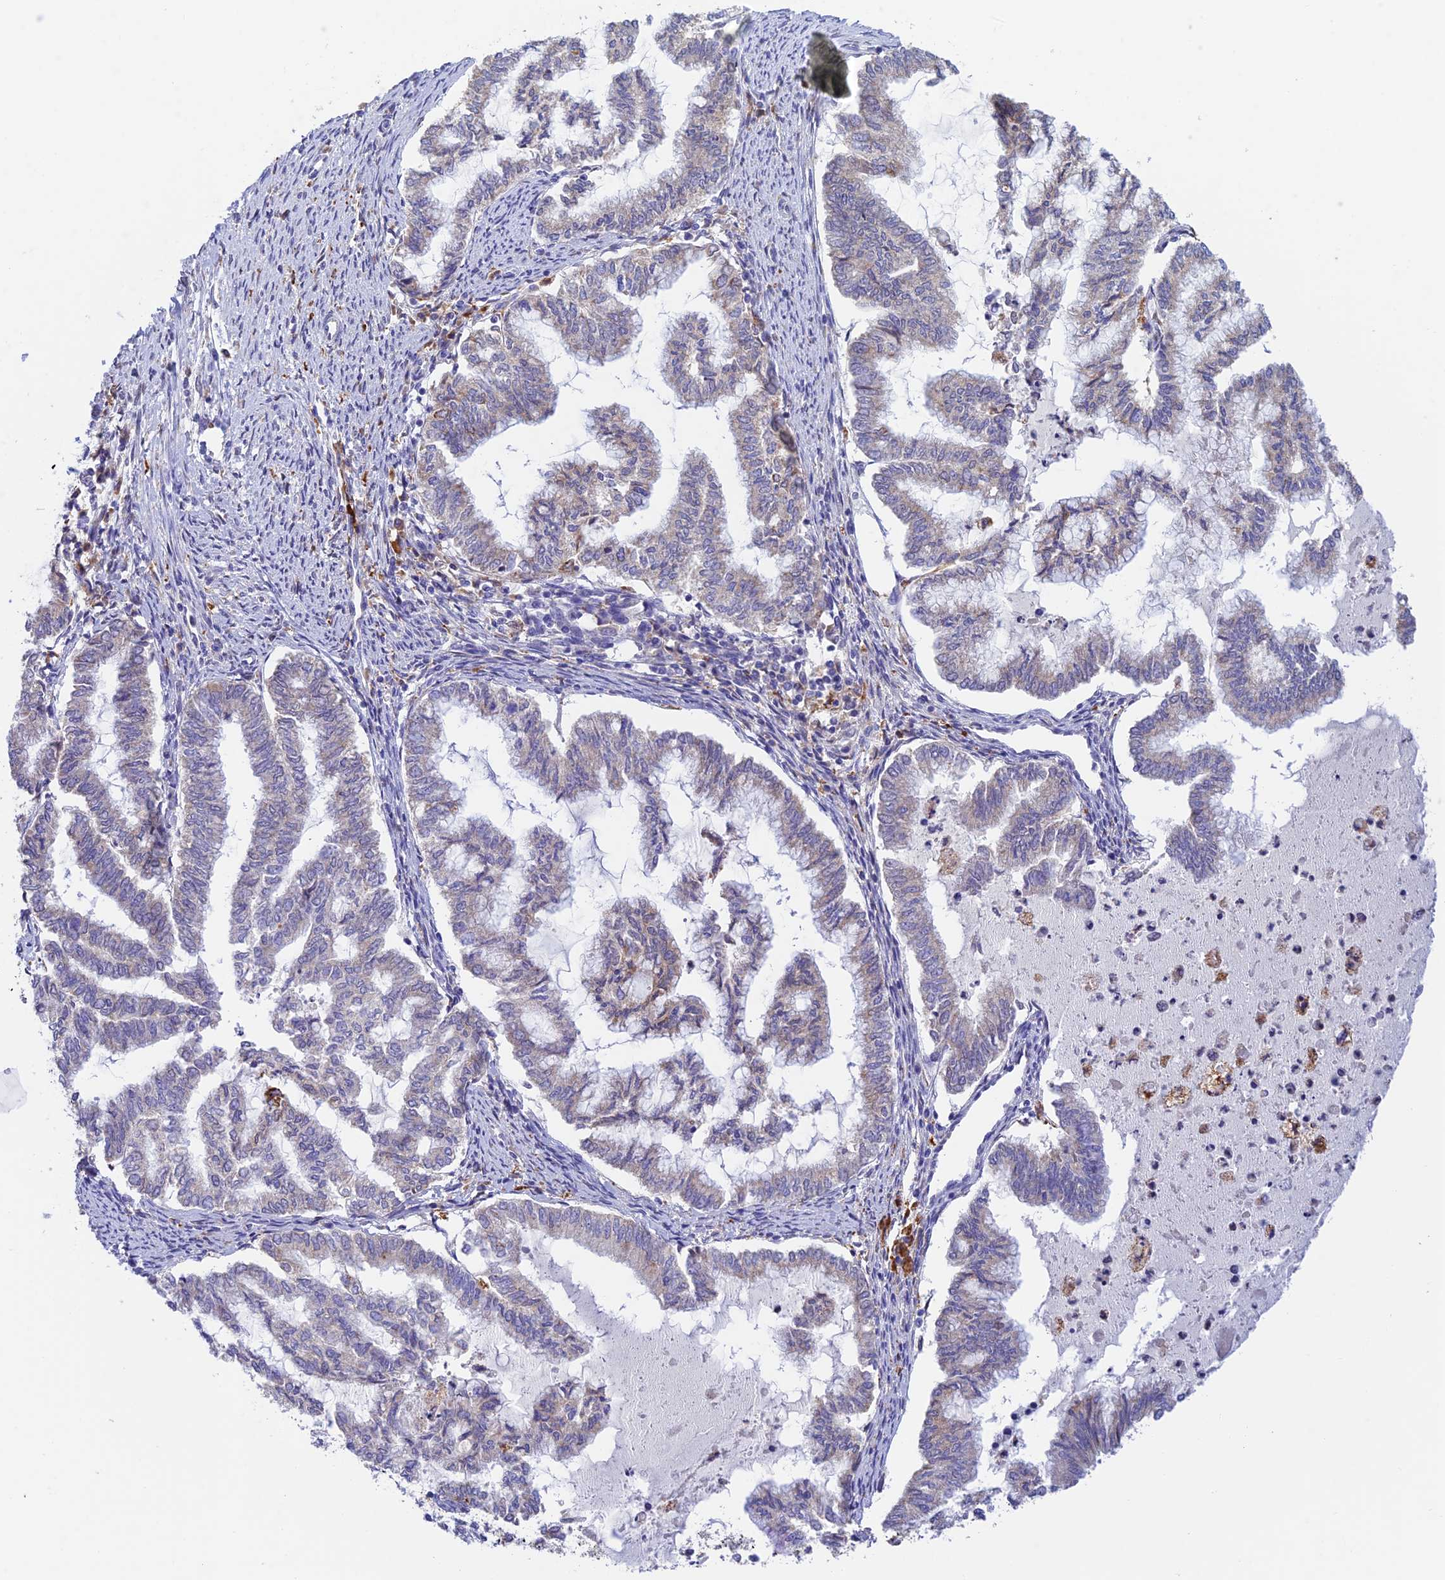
{"staining": {"intensity": "weak", "quantity": "<25%", "location": "cytoplasmic/membranous"}, "tissue": "endometrial cancer", "cell_type": "Tumor cells", "image_type": "cancer", "snomed": [{"axis": "morphology", "description": "Adenocarcinoma, NOS"}, {"axis": "topography", "description": "Endometrium"}], "caption": "This is an immunohistochemistry (IHC) photomicrograph of human adenocarcinoma (endometrial). There is no positivity in tumor cells.", "gene": "VKORC1", "patient": {"sex": "female", "age": 79}}